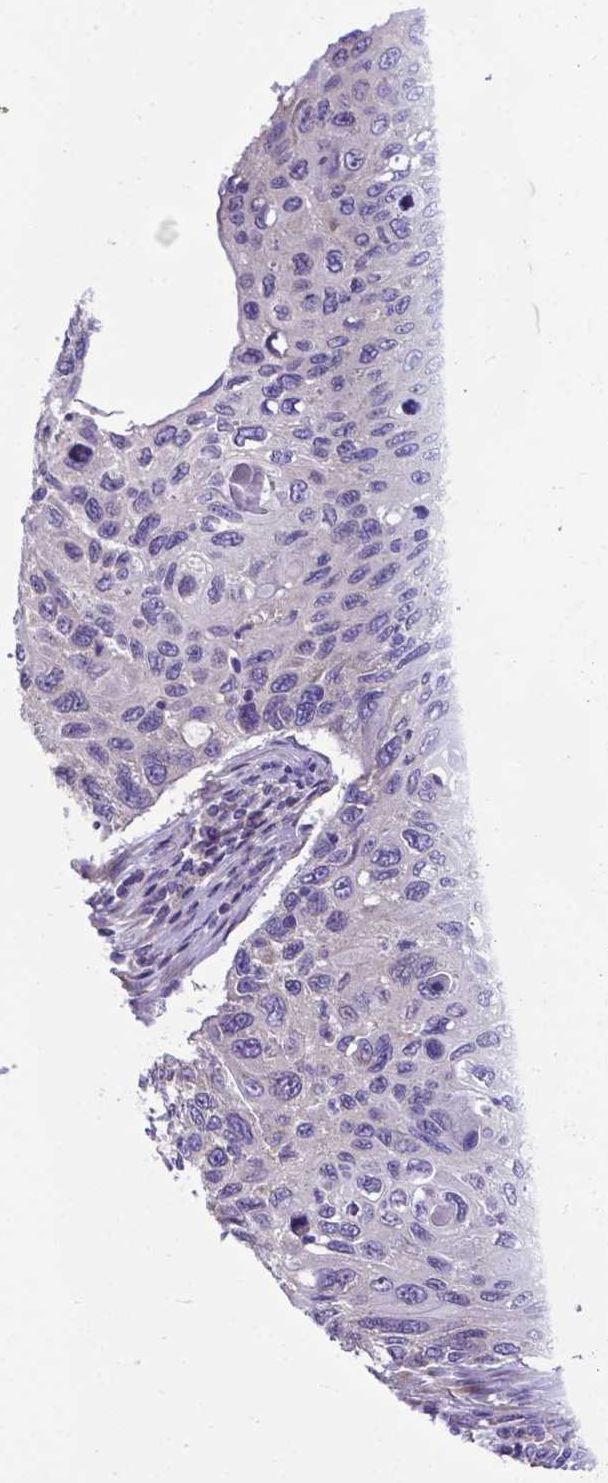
{"staining": {"intensity": "negative", "quantity": "none", "location": "none"}, "tissue": "cervical cancer", "cell_type": "Tumor cells", "image_type": "cancer", "snomed": [{"axis": "morphology", "description": "Squamous cell carcinoma, NOS"}, {"axis": "topography", "description": "Cervix"}], "caption": "There is no significant expression in tumor cells of cervical cancer.", "gene": "RPL6", "patient": {"sex": "female", "age": 70}}